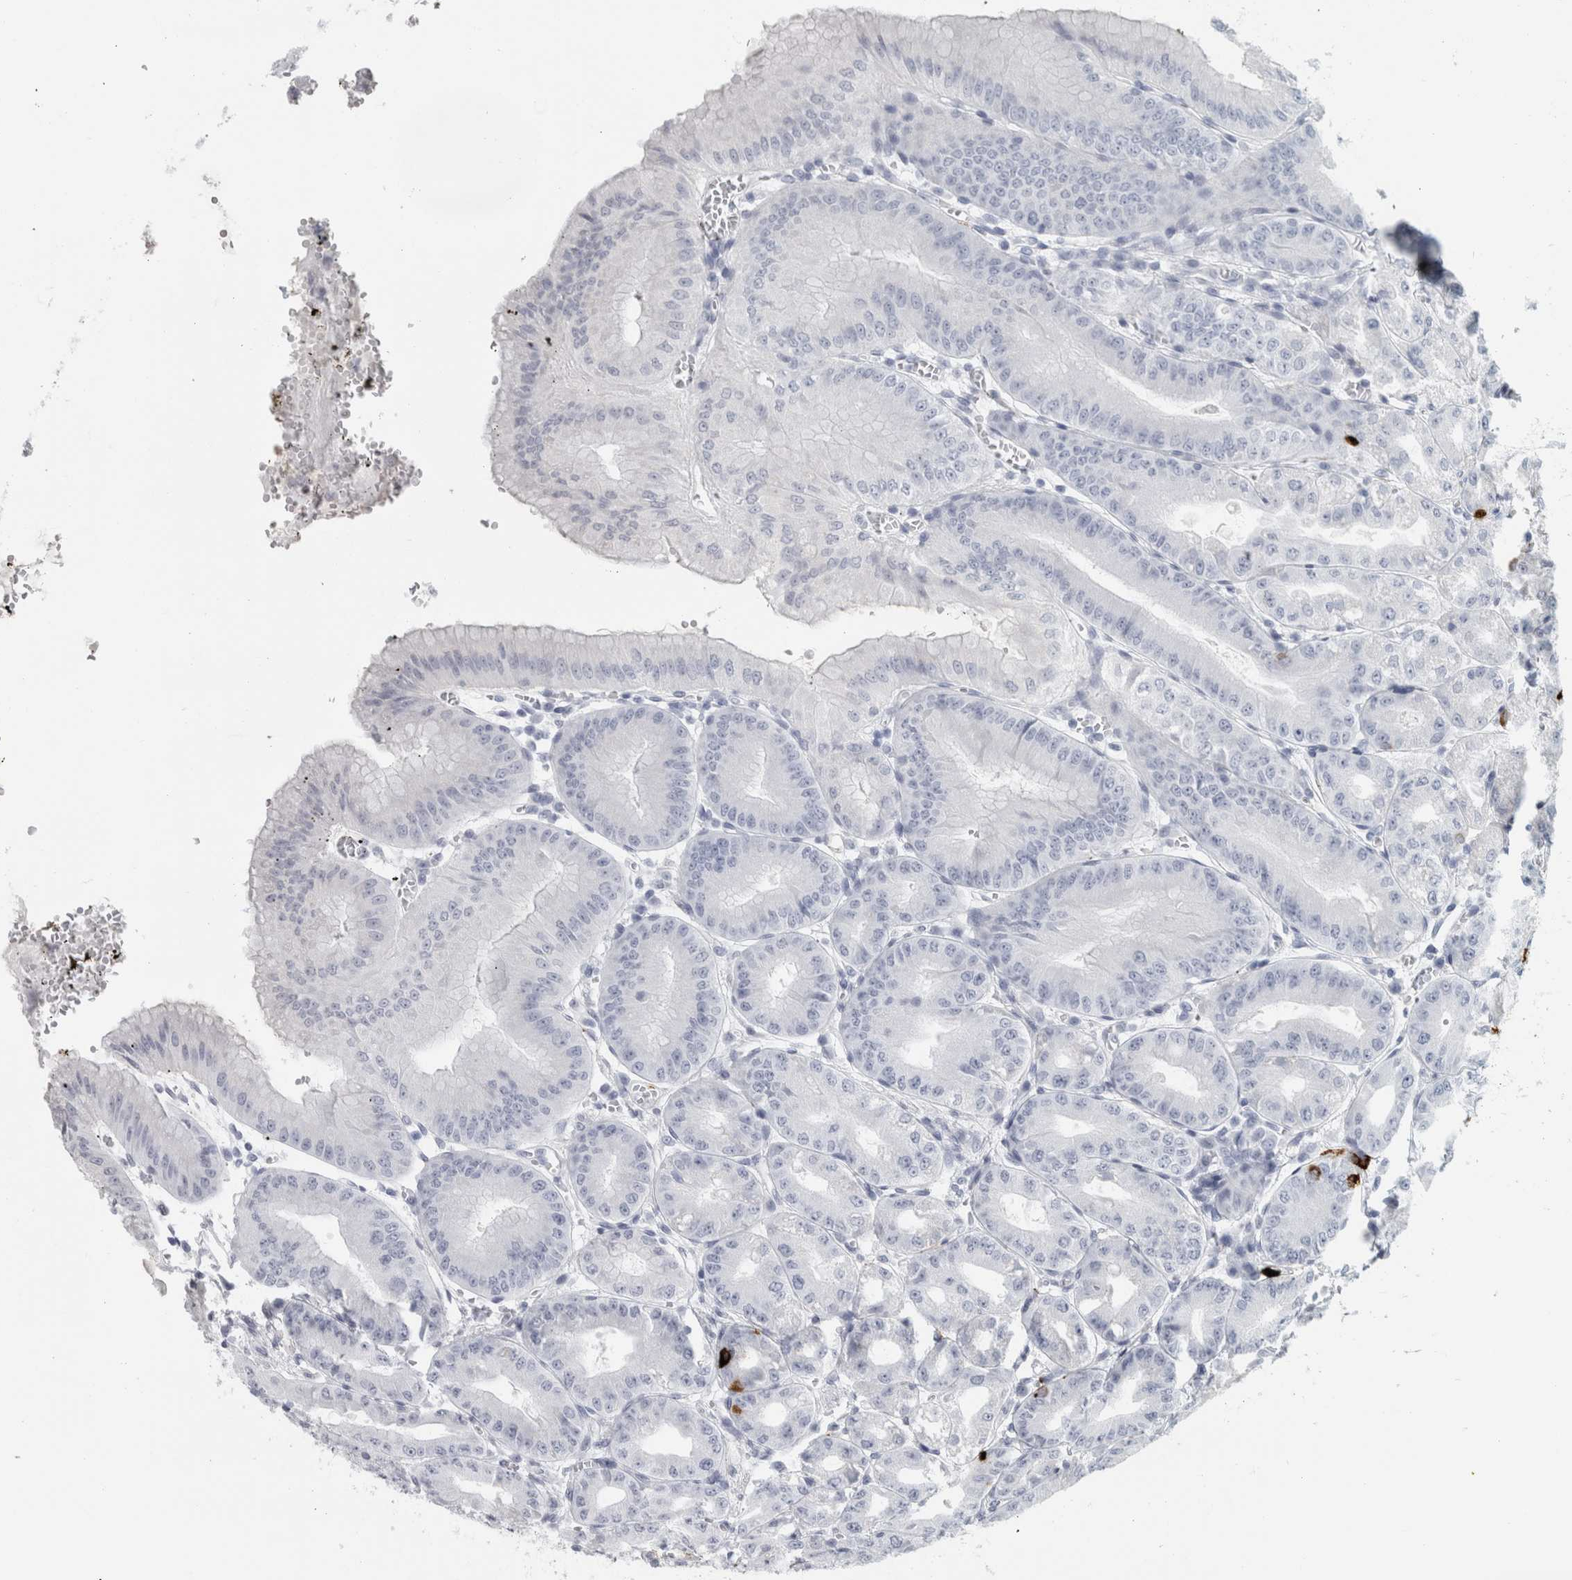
{"staining": {"intensity": "strong", "quantity": "<25%", "location": "cytoplasmic/membranous"}, "tissue": "stomach", "cell_type": "Glandular cells", "image_type": "normal", "snomed": [{"axis": "morphology", "description": "Normal tissue, NOS"}, {"axis": "topography", "description": "Stomach, lower"}], "caption": "The immunohistochemical stain shows strong cytoplasmic/membranous staining in glandular cells of benign stomach.", "gene": "CPE", "patient": {"sex": "male", "age": 71}}